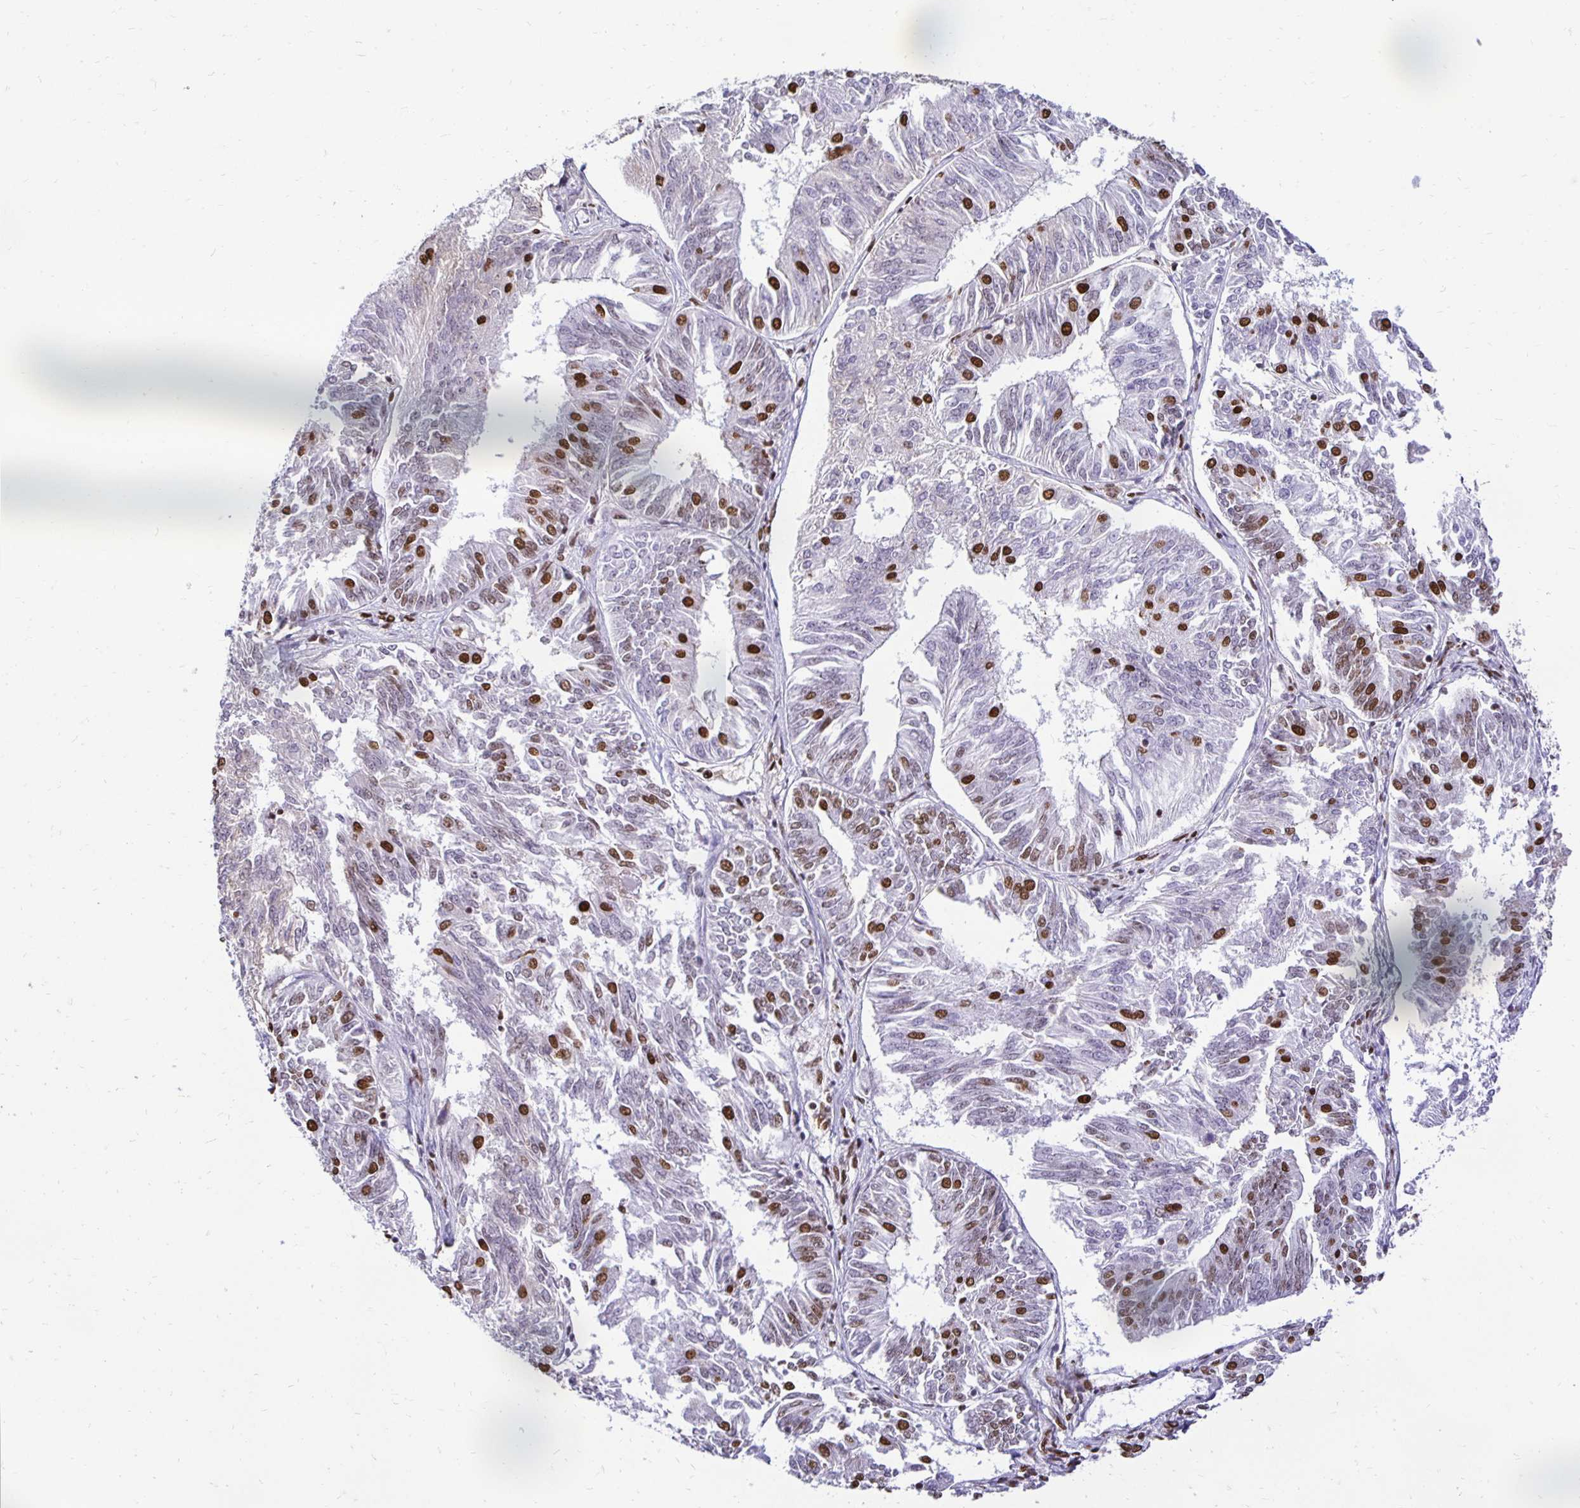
{"staining": {"intensity": "strong", "quantity": "25%-75%", "location": "nuclear"}, "tissue": "endometrial cancer", "cell_type": "Tumor cells", "image_type": "cancer", "snomed": [{"axis": "morphology", "description": "Adenocarcinoma, NOS"}, {"axis": "topography", "description": "Endometrium"}], "caption": "A high amount of strong nuclear staining is present in about 25%-75% of tumor cells in endometrial cancer tissue. The protein of interest is shown in brown color, while the nuclei are stained blue.", "gene": "ZNF579", "patient": {"sex": "female", "age": 58}}